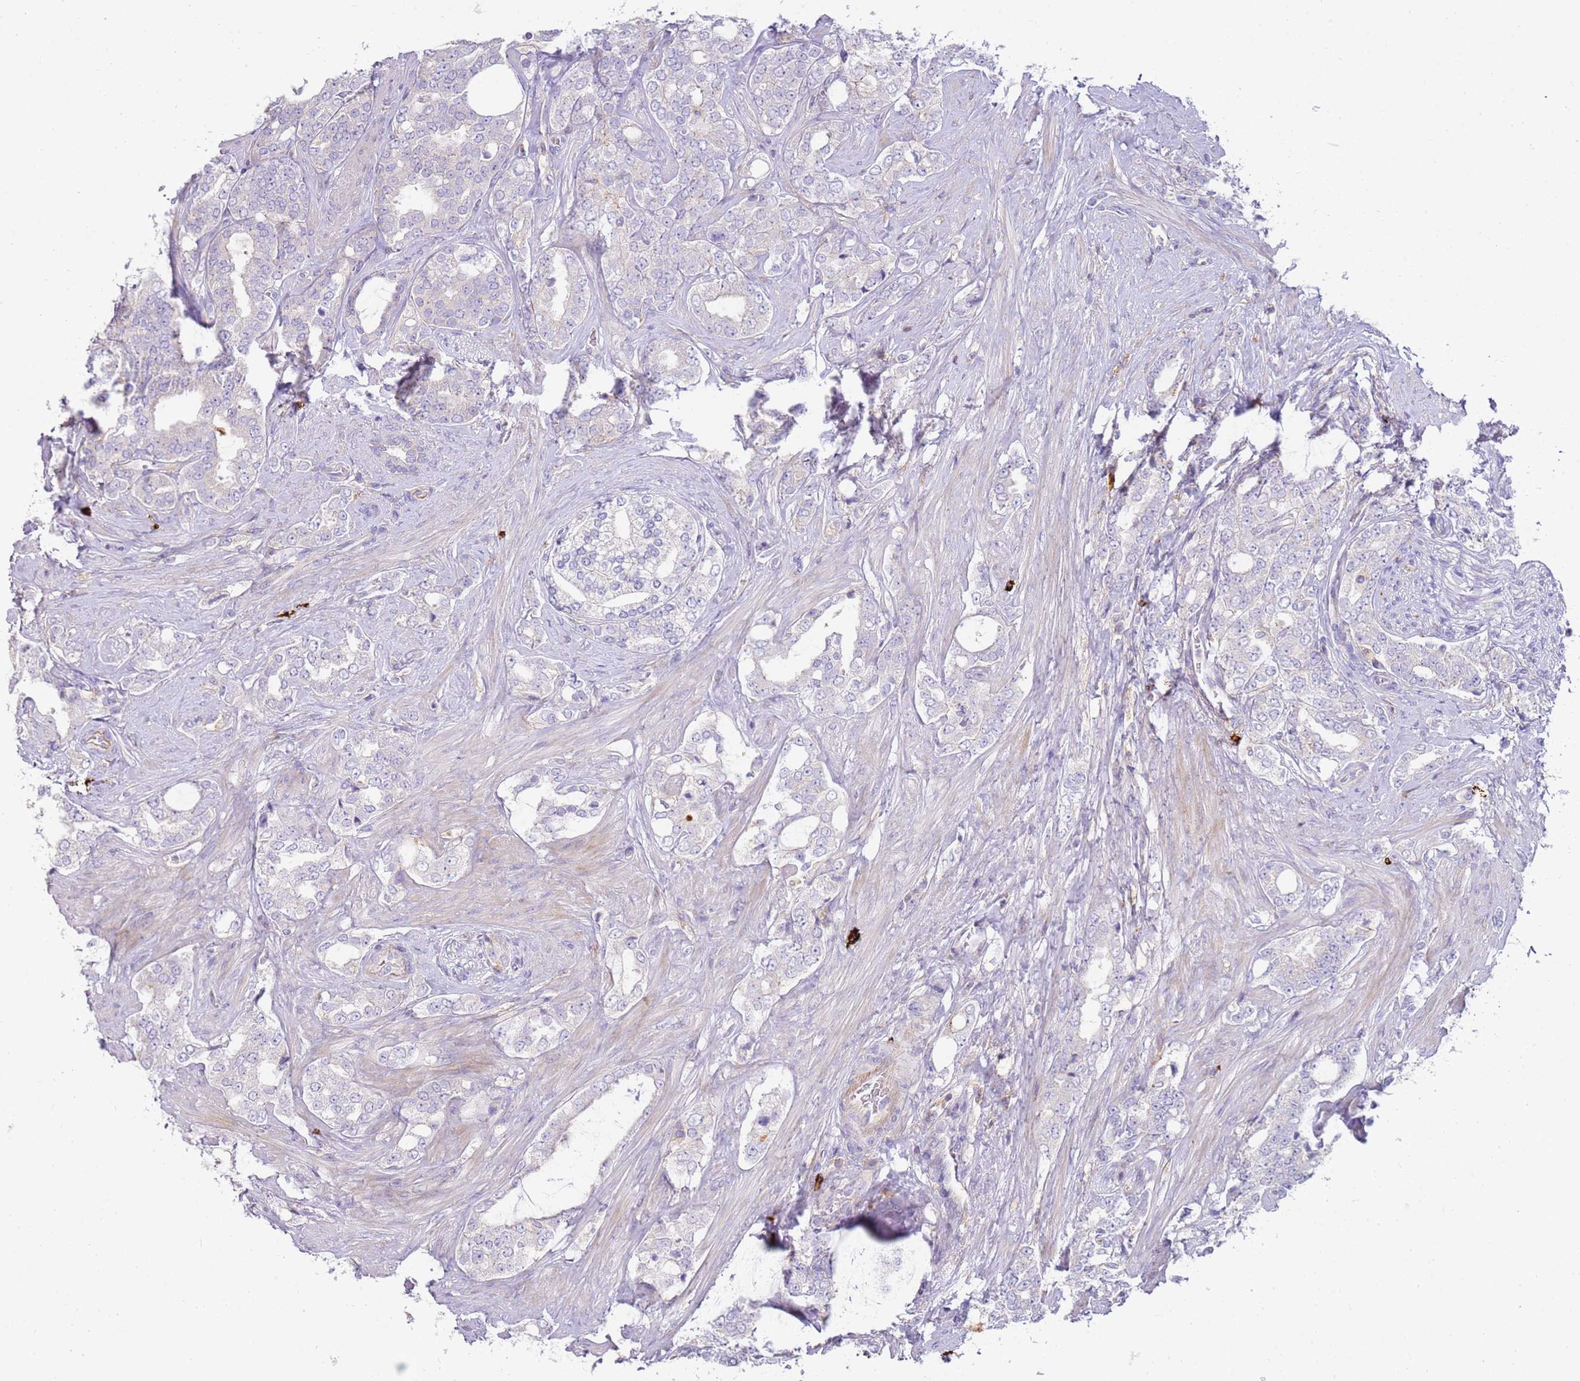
{"staining": {"intensity": "negative", "quantity": "none", "location": "none"}, "tissue": "prostate cancer", "cell_type": "Tumor cells", "image_type": "cancer", "snomed": [{"axis": "morphology", "description": "Adenocarcinoma, High grade"}, {"axis": "topography", "description": "Prostate"}], "caption": "Micrograph shows no significant protein expression in tumor cells of prostate high-grade adenocarcinoma.", "gene": "FPR1", "patient": {"sex": "male", "age": 64}}